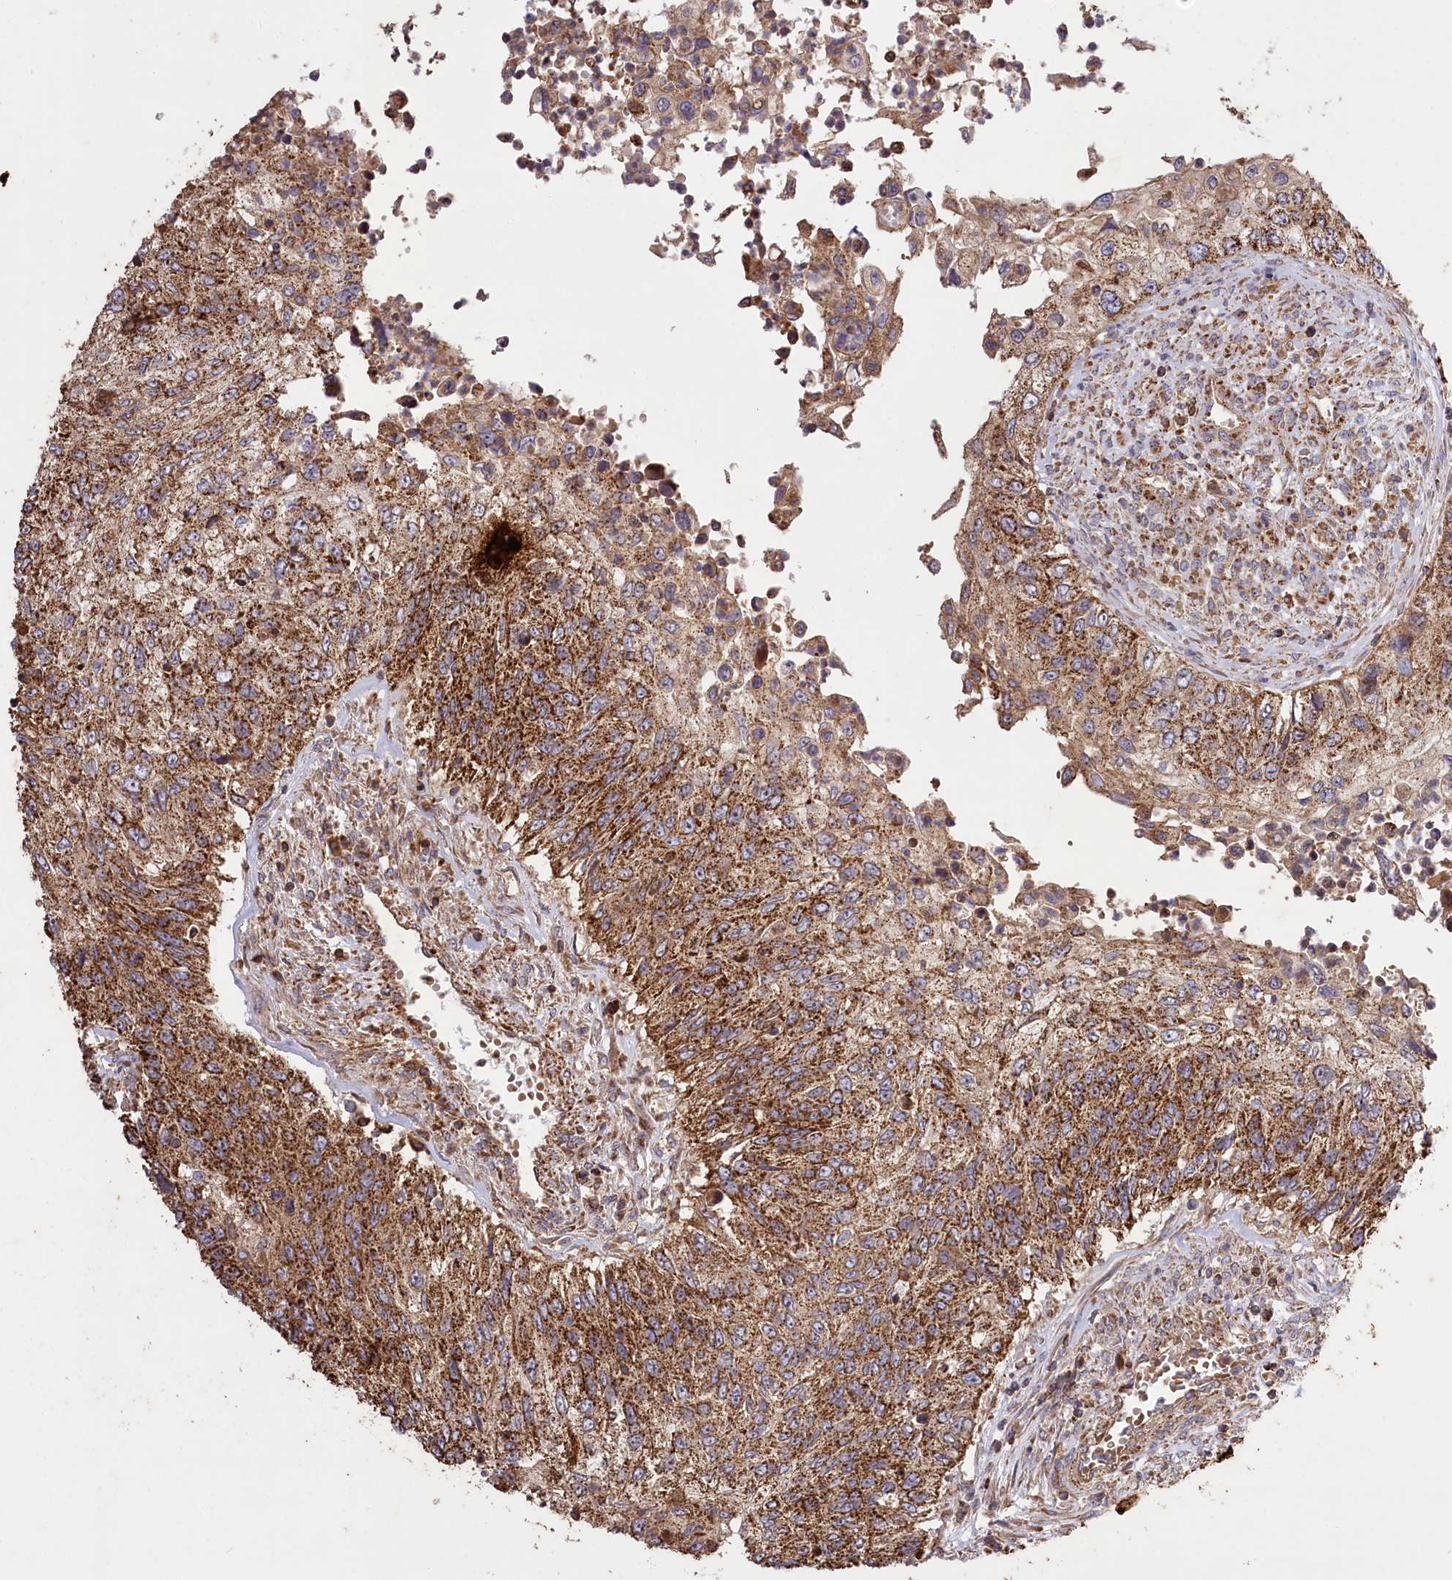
{"staining": {"intensity": "strong", "quantity": ">75%", "location": "cytoplasmic/membranous"}, "tissue": "urothelial cancer", "cell_type": "Tumor cells", "image_type": "cancer", "snomed": [{"axis": "morphology", "description": "Urothelial carcinoma, High grade"}, {"axis": "topography", "description": "Urinary bladder"}], "caption": "This histopathology image demonstrates immunohistochemistry staining of high-grade urothelial carcinoma, with high strong cytoplasmic/membranous staining in about >75% of tumor cells.", "gene": "CARD19", "patient": {"sex": "female", "age": 60}}